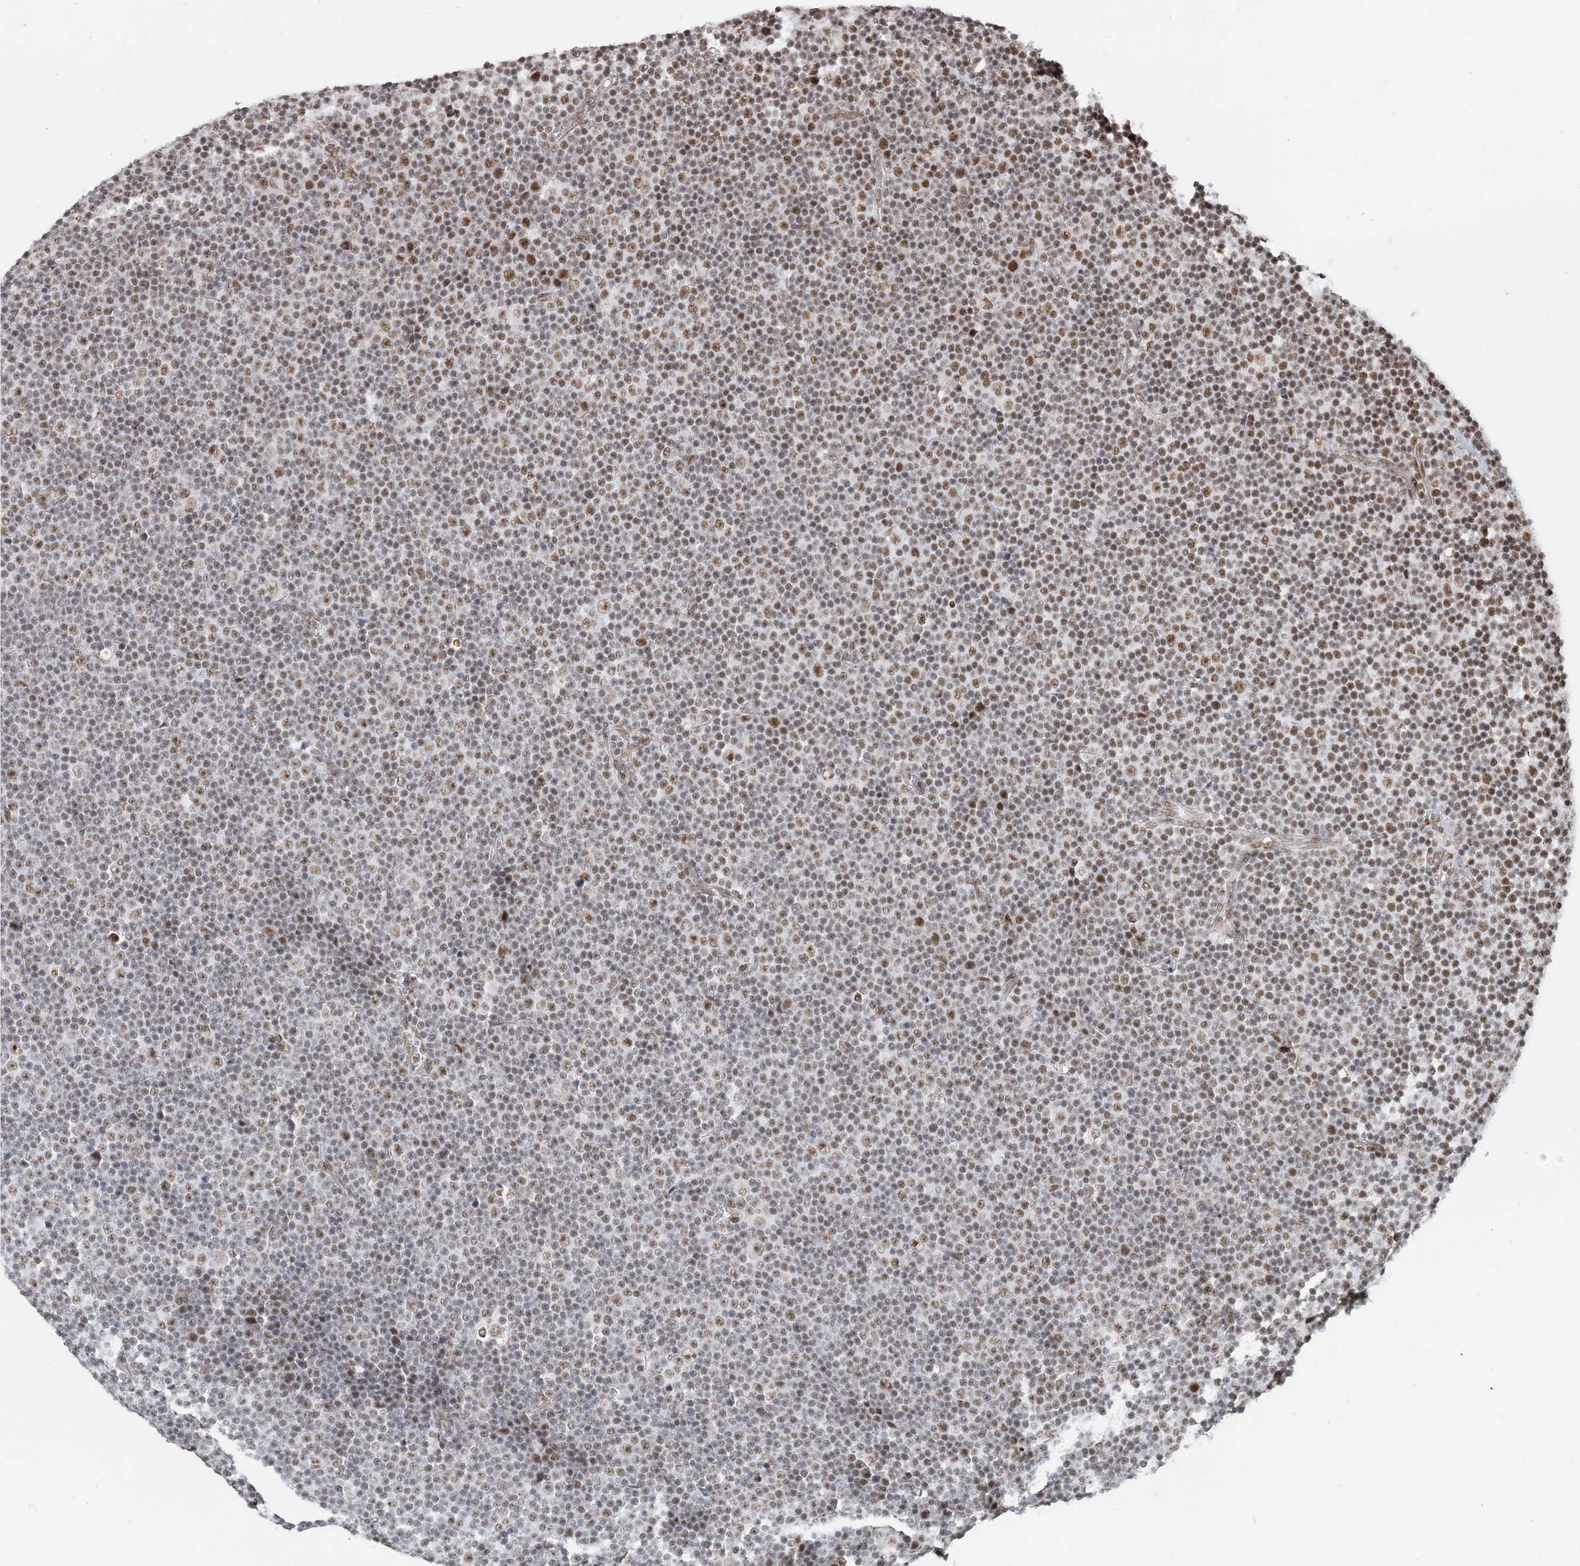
{"staining": {"intensity": "moderate", "quantity": "25%-75%", "location": "nuclear"}, "tissue": "lymphoma", "cell_type": "Tumor cells", "image_type": "cancer", "snomed": [{"axis": "morphology", "description": "Malignant lymphoma, non-Hodgkin's type, Low grade"}, {"axis": "topography", "description": "Lymph node"}], "caption": "Human lymphoma stained with a brown dye shows moderate nuclear positive positivity in approximately 25%-75% of tumor cells.", "gene": "PLRG1", "patient": {"sex": "female", "age": 67}}